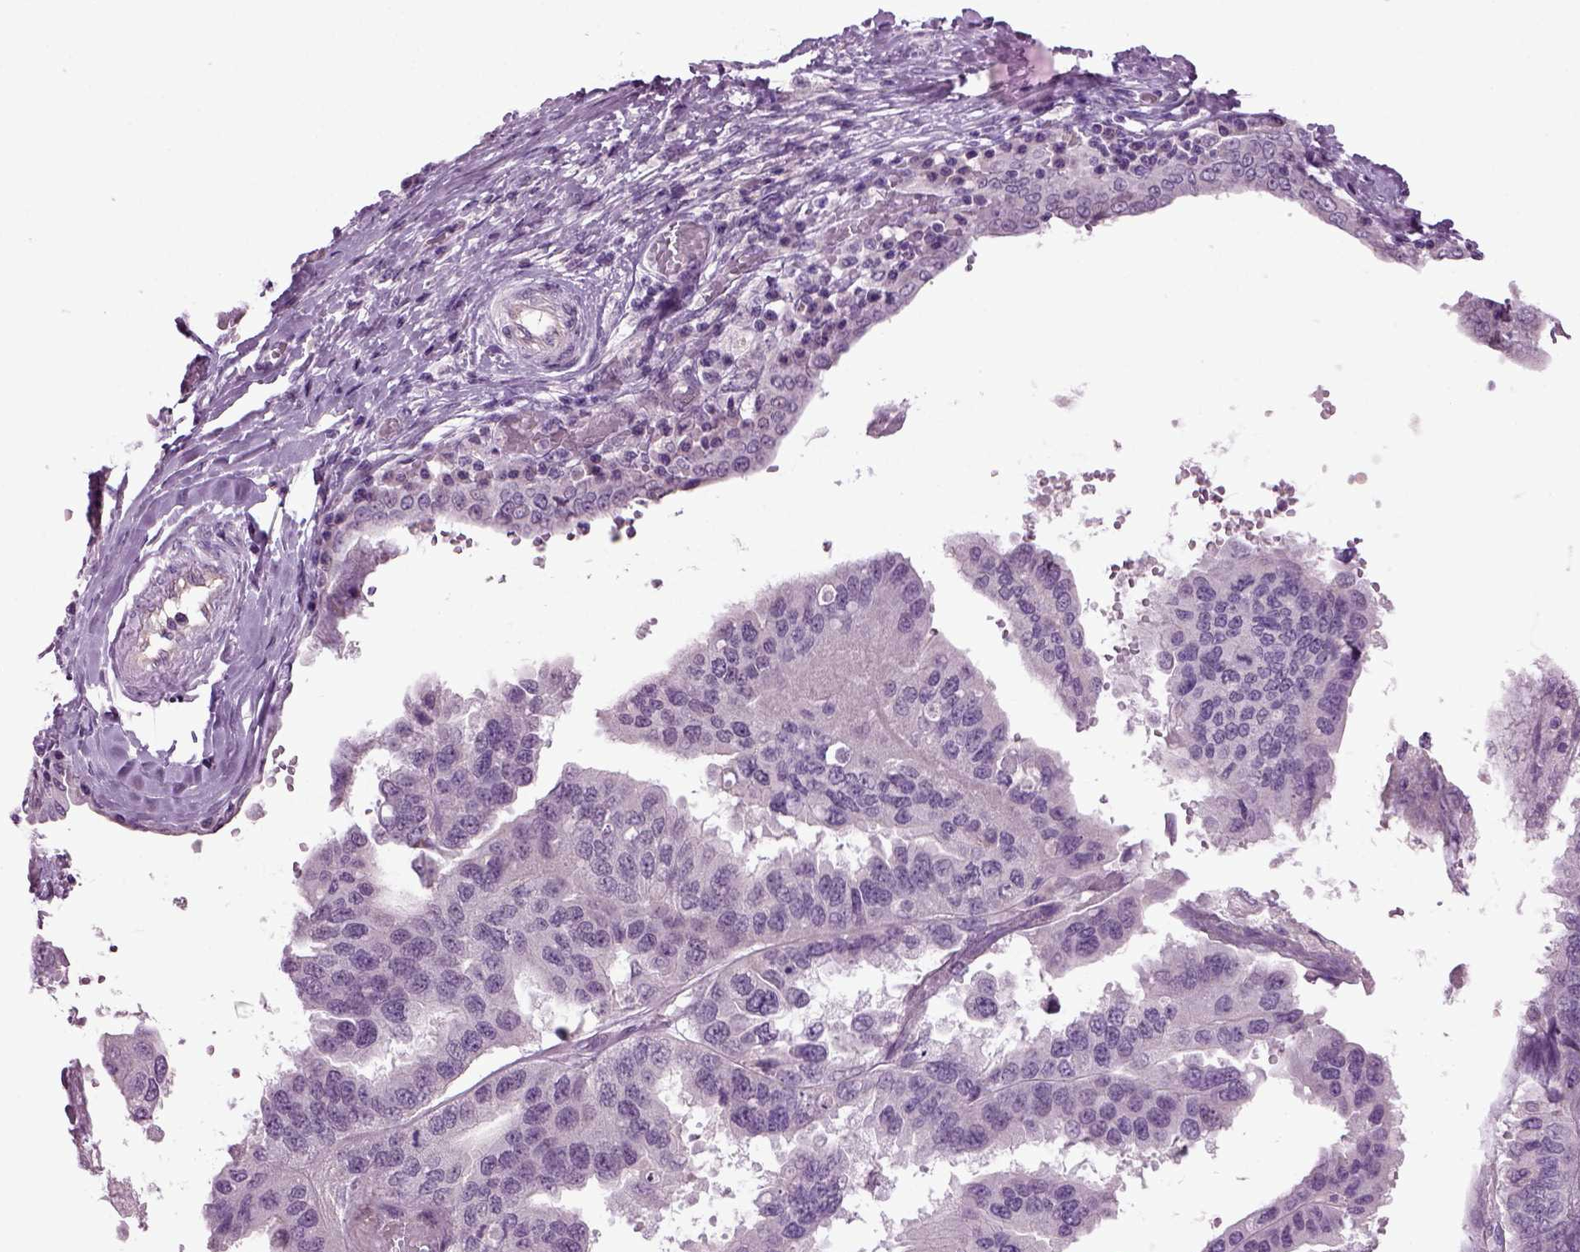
{"staining": {"intensity": "negative", "quantity": "none", "location": "none"}, "tissue": "ovarian cancer", "cell_type": "Tumor cells", "image_type": "cancer", "snomed": [{"axis": "morphology", "description": "Cystadenocarcinoma, serous, NOS"}, {"axis": "topography", "description": "Ovary"}], "caption": "There is no significant positivity in tumor cells of ovarian cancer (serous cystadenocarcinoma).", "gene": "COL9A2", "patient": {"sex": "female", "age": 79}}